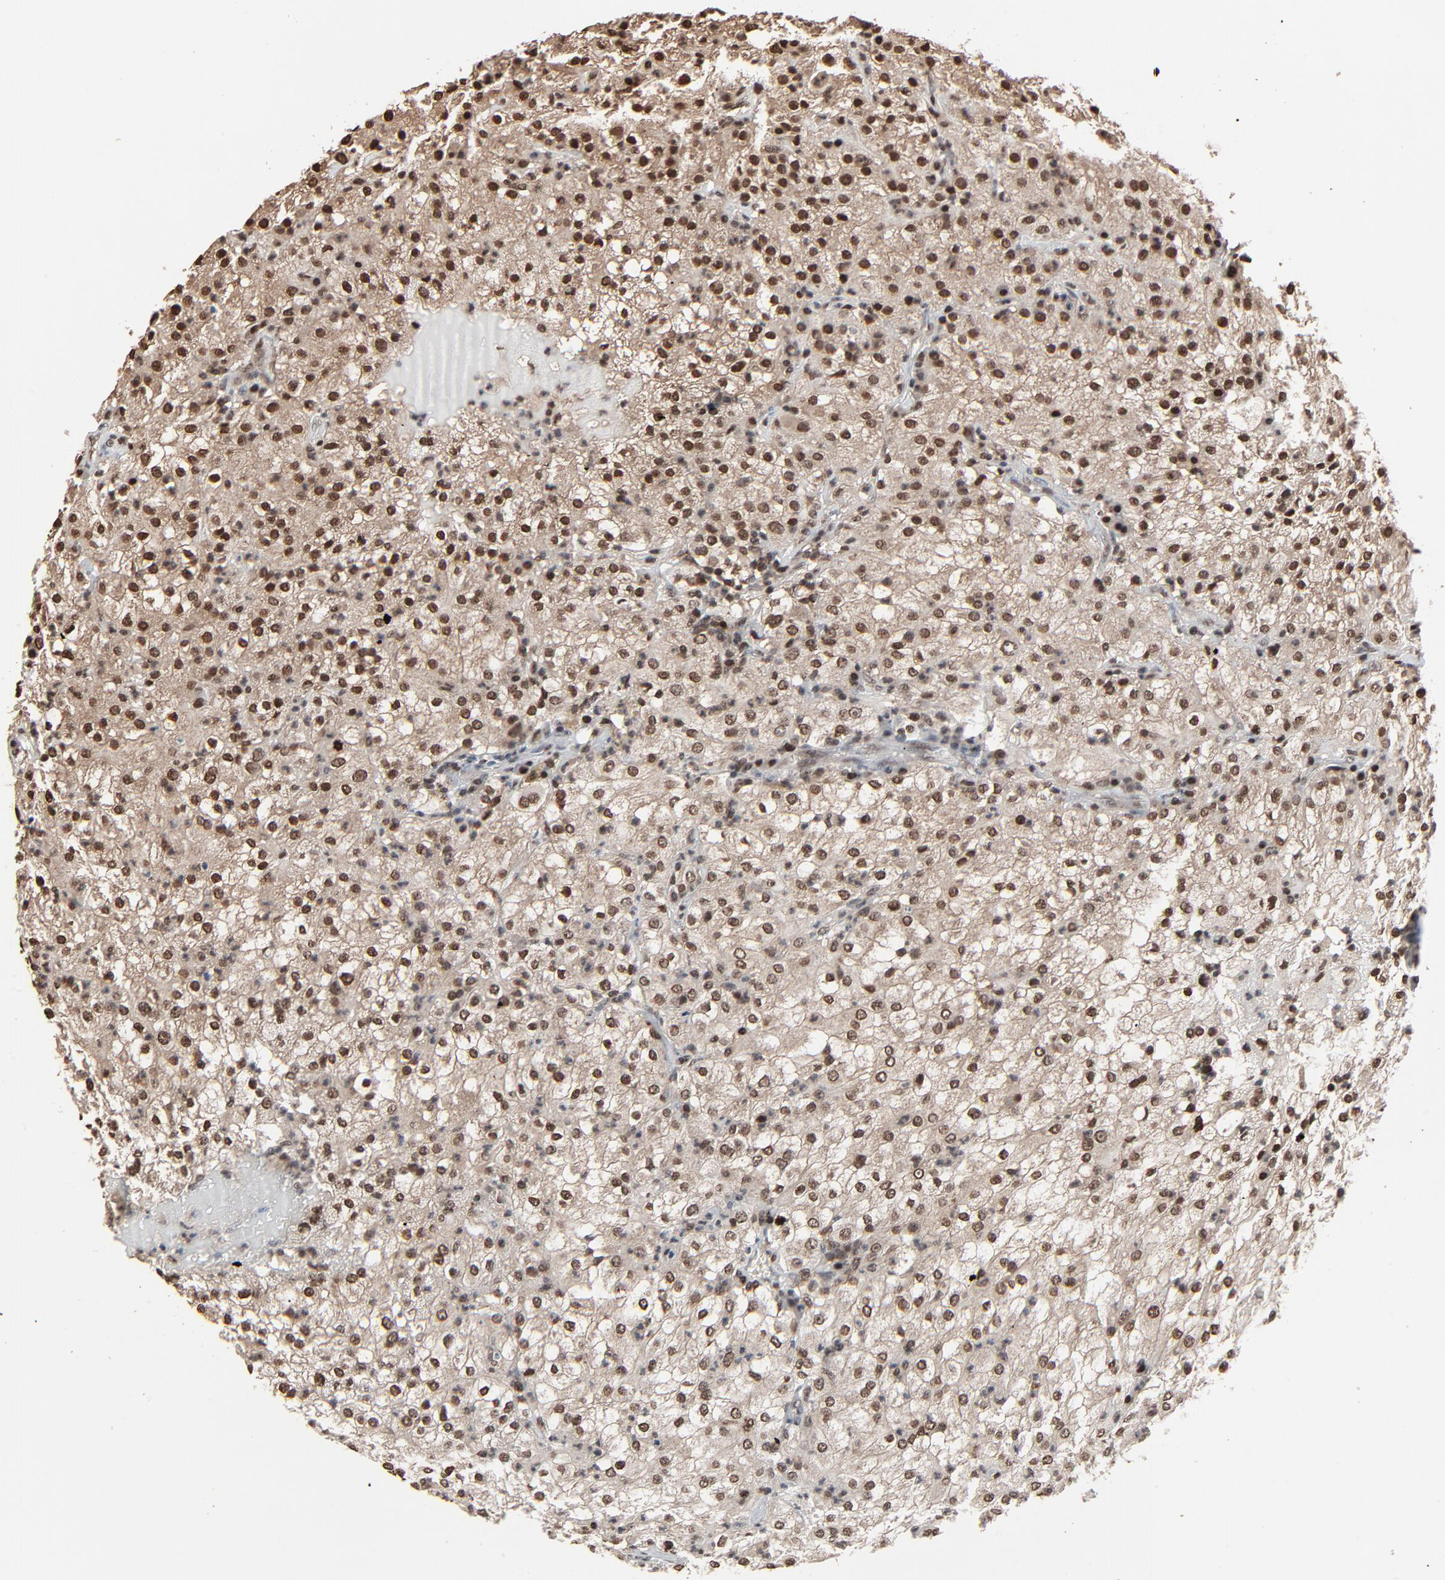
{"staining": {"intensity": "moderate", "quantity": ">75%", "location": "cytoplasmic/membranous,nuclear"}, "tissue": "renal cancer", "cell_type": "Tumor cells", "image_type": "cancer", "snomed": [{"axis": "morphology", "description": "Adenocarcinoma, NOS"}, {"axis": "topography", "description": "Kidney"}], "caption": "DAB (3,3'-diaminobenzidine) immunohistochemical staining of adenocarcinoma (renal) shows moderate cytoplasmic/membranous and nuclear protein staining in about >75% of tumor cells.", "gene": "RPS6KA3", "patient": {"sex": "male", "age": 59}}